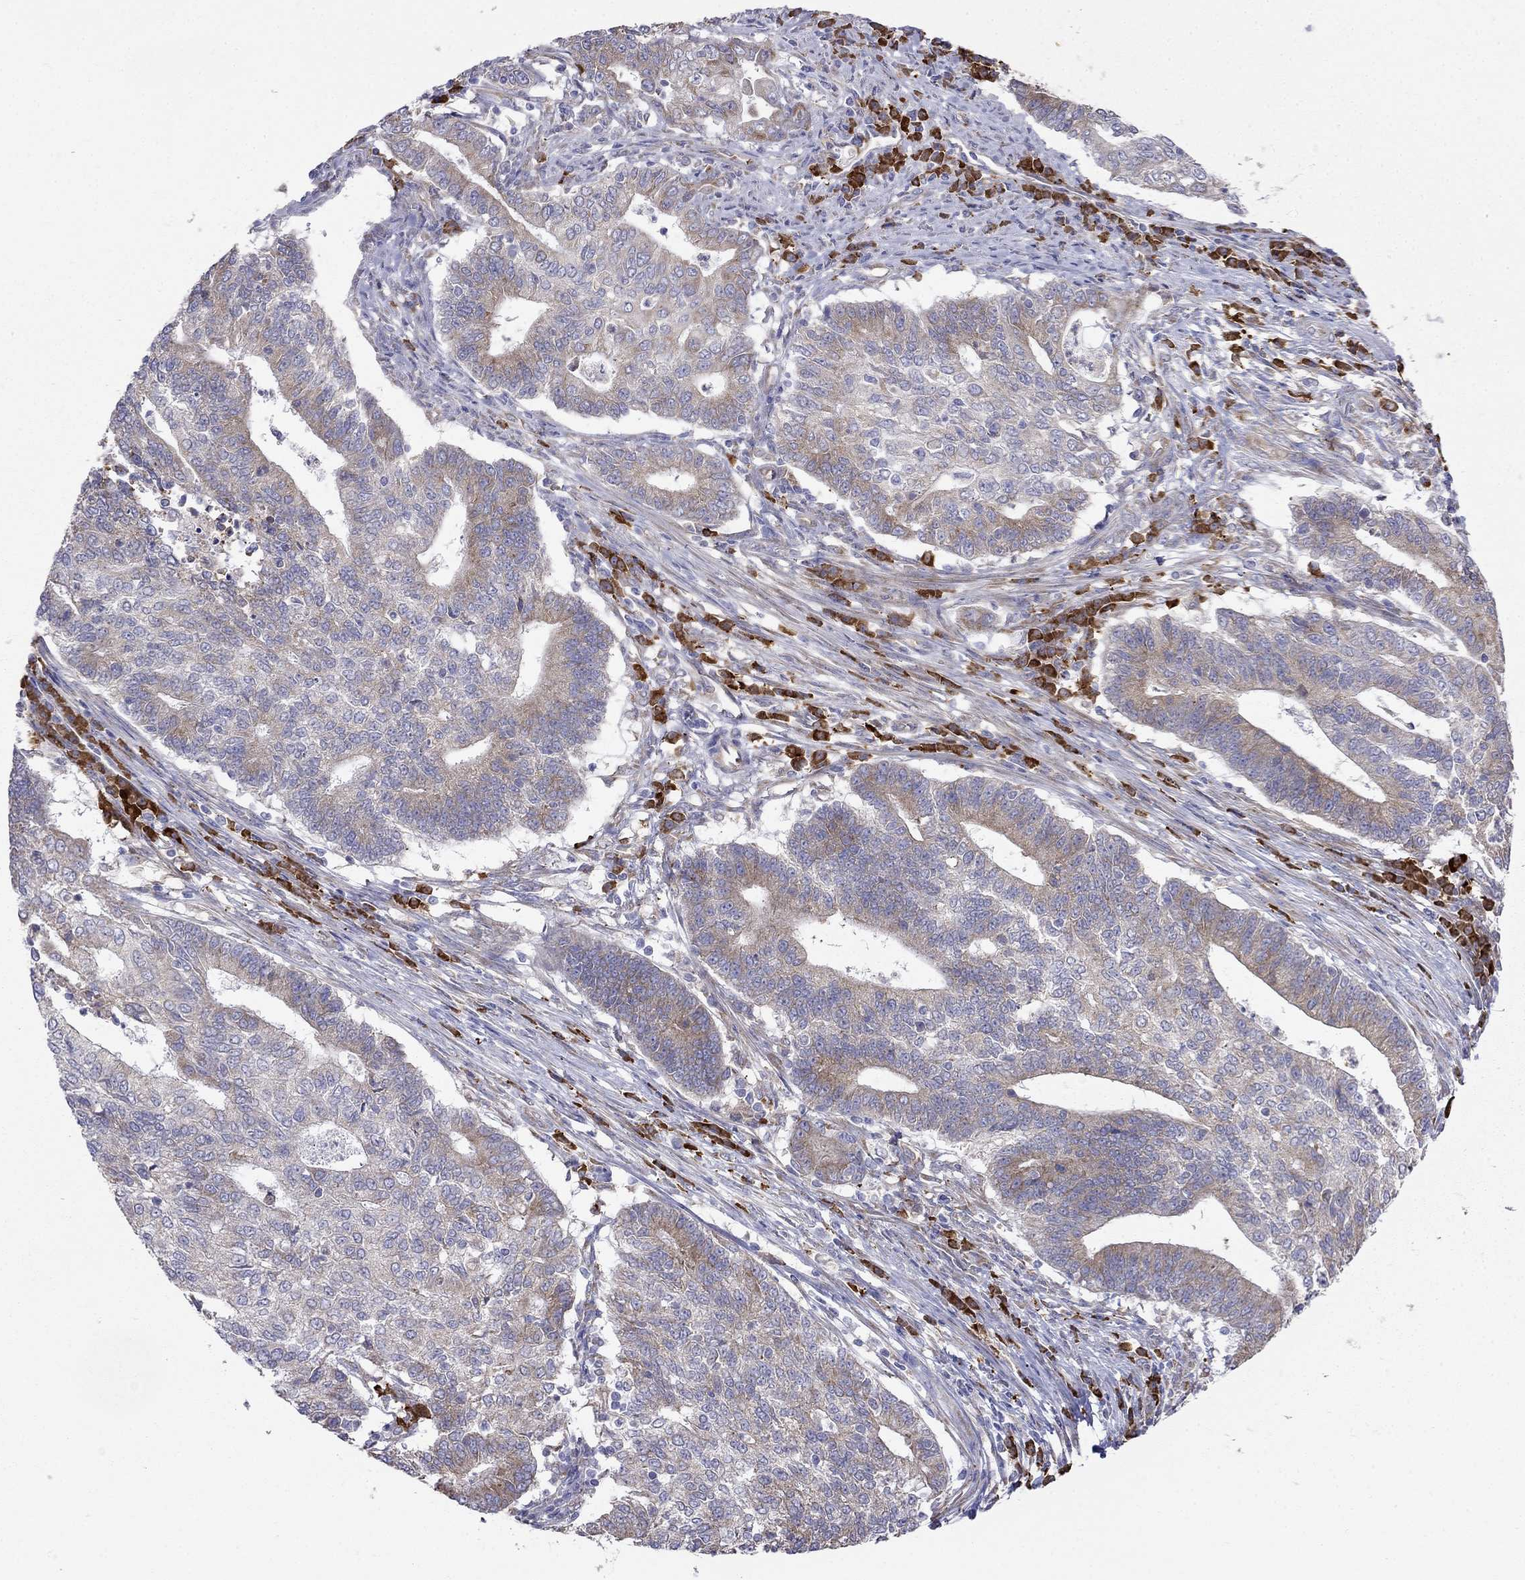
{"staining": {"intensity": "moderate", "quantity": "25%-75%", "location": "cytoplasmic/membranous"}, "tissue": "endometrial cancer", "cell_type": "Tumor cells", "image_type": "cancer", "snomed": [{"axis": "morphology", "description": "Adenocarcinoma, NOS"}, {"axis": "topography", "description": "Uterus"}, {"axis": "topography", "description": "Endometrium"}], "caption": "Immunohistochemistry photomicrograph of human endometrial cancer stained for a protein (brown), which demonstrates medium levels of moderate cytoplasmic/membranous positivity in approximately 25%-75% of tumor cells.", "gene": "LONRF2", "patient": {"sex": "female", "age": 54}}